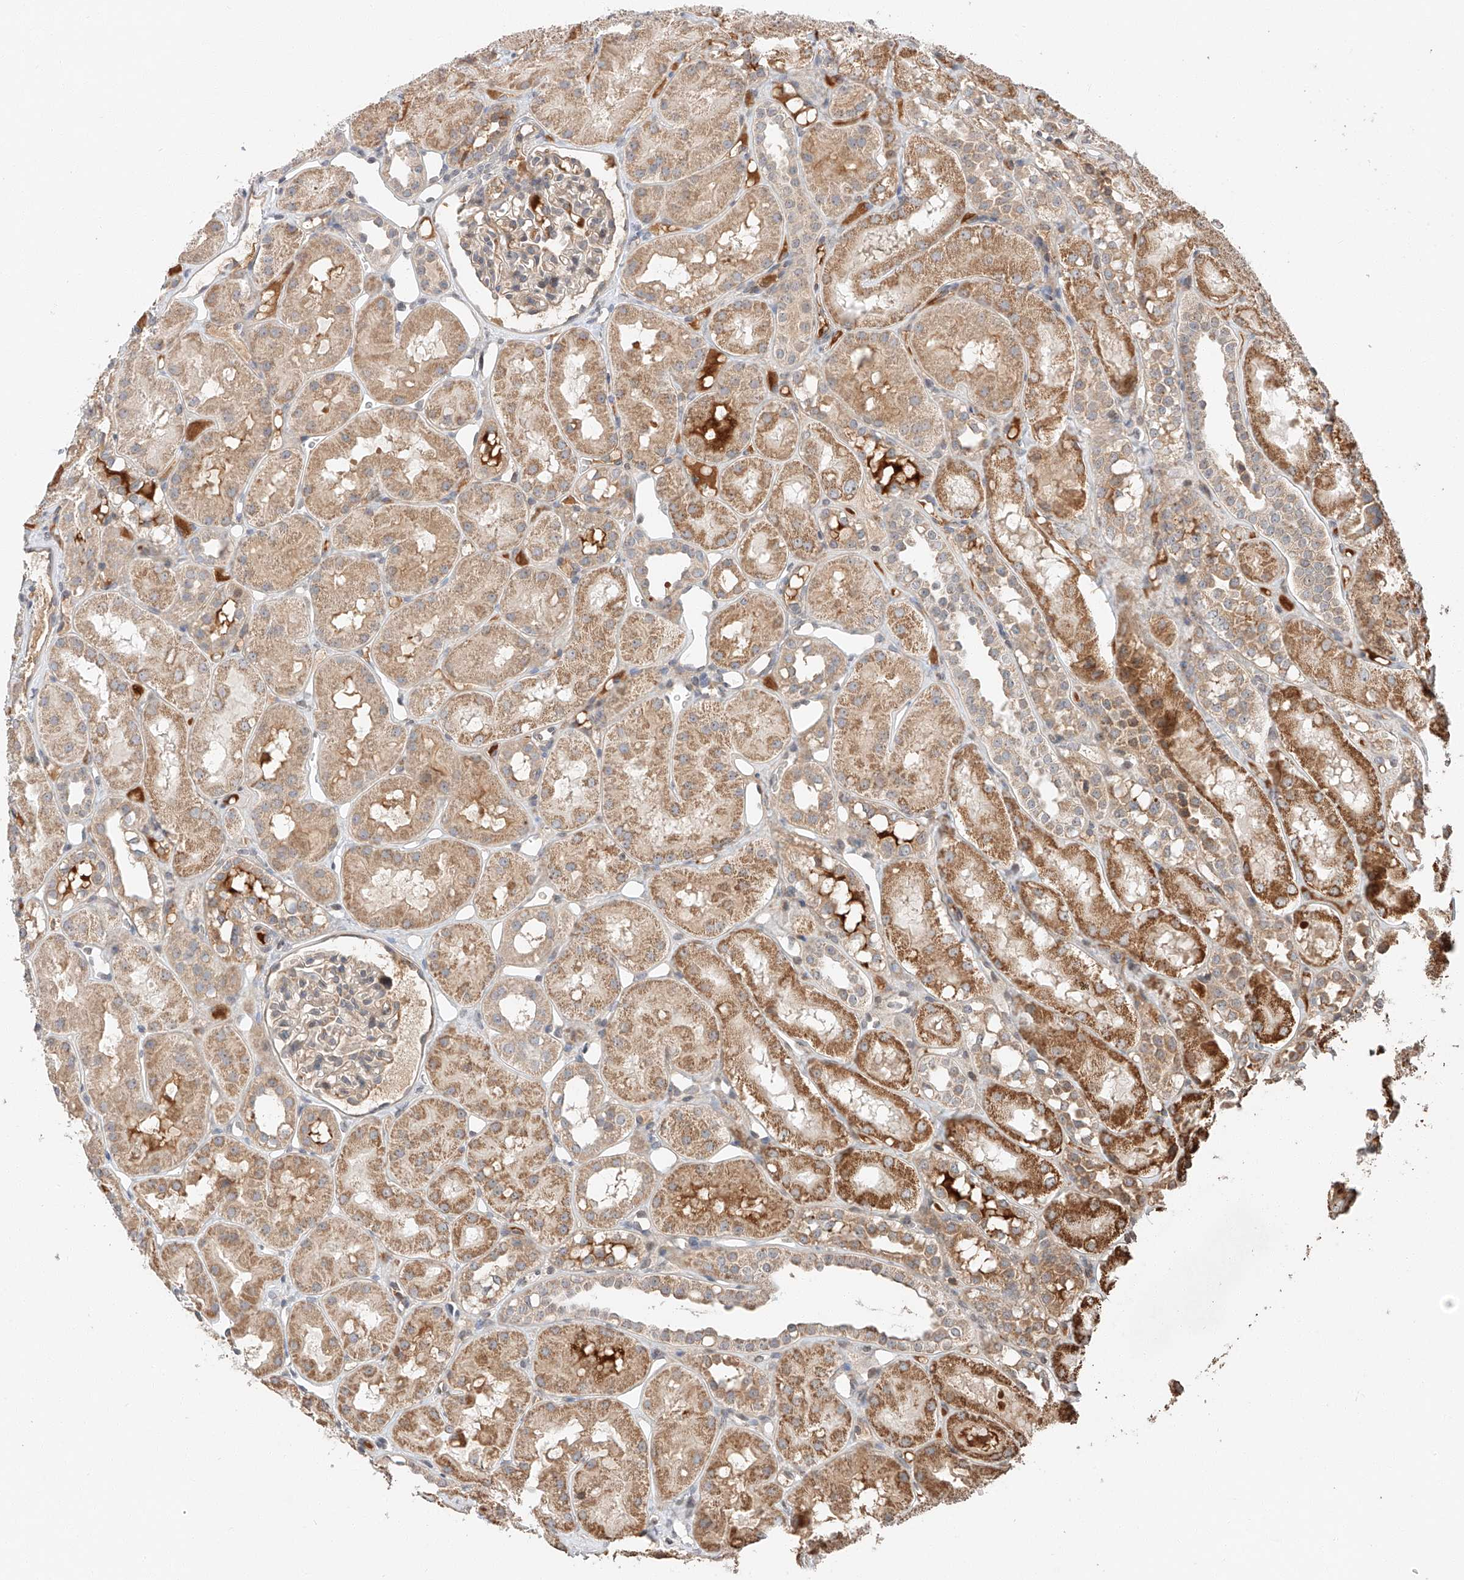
{"staining": {"intensity": "weak", "quantity": "<25%", "location": "cytoplasmic/membranous"}, "tissue": "kidney", "cell_type": "Cells in glomeruli", "image_type": "normal", "snomed": [{"axis": "morphology", "description": "Normal tissue, NOS"}, {"axis": "topography", "description": "Kidney"}], "caption": "Image shows no significant protein expression in cells in glomeruli of unremarkable kidney.", "gene": "ARHGAP33", "patient": {"sex": "male", "age": 16}}